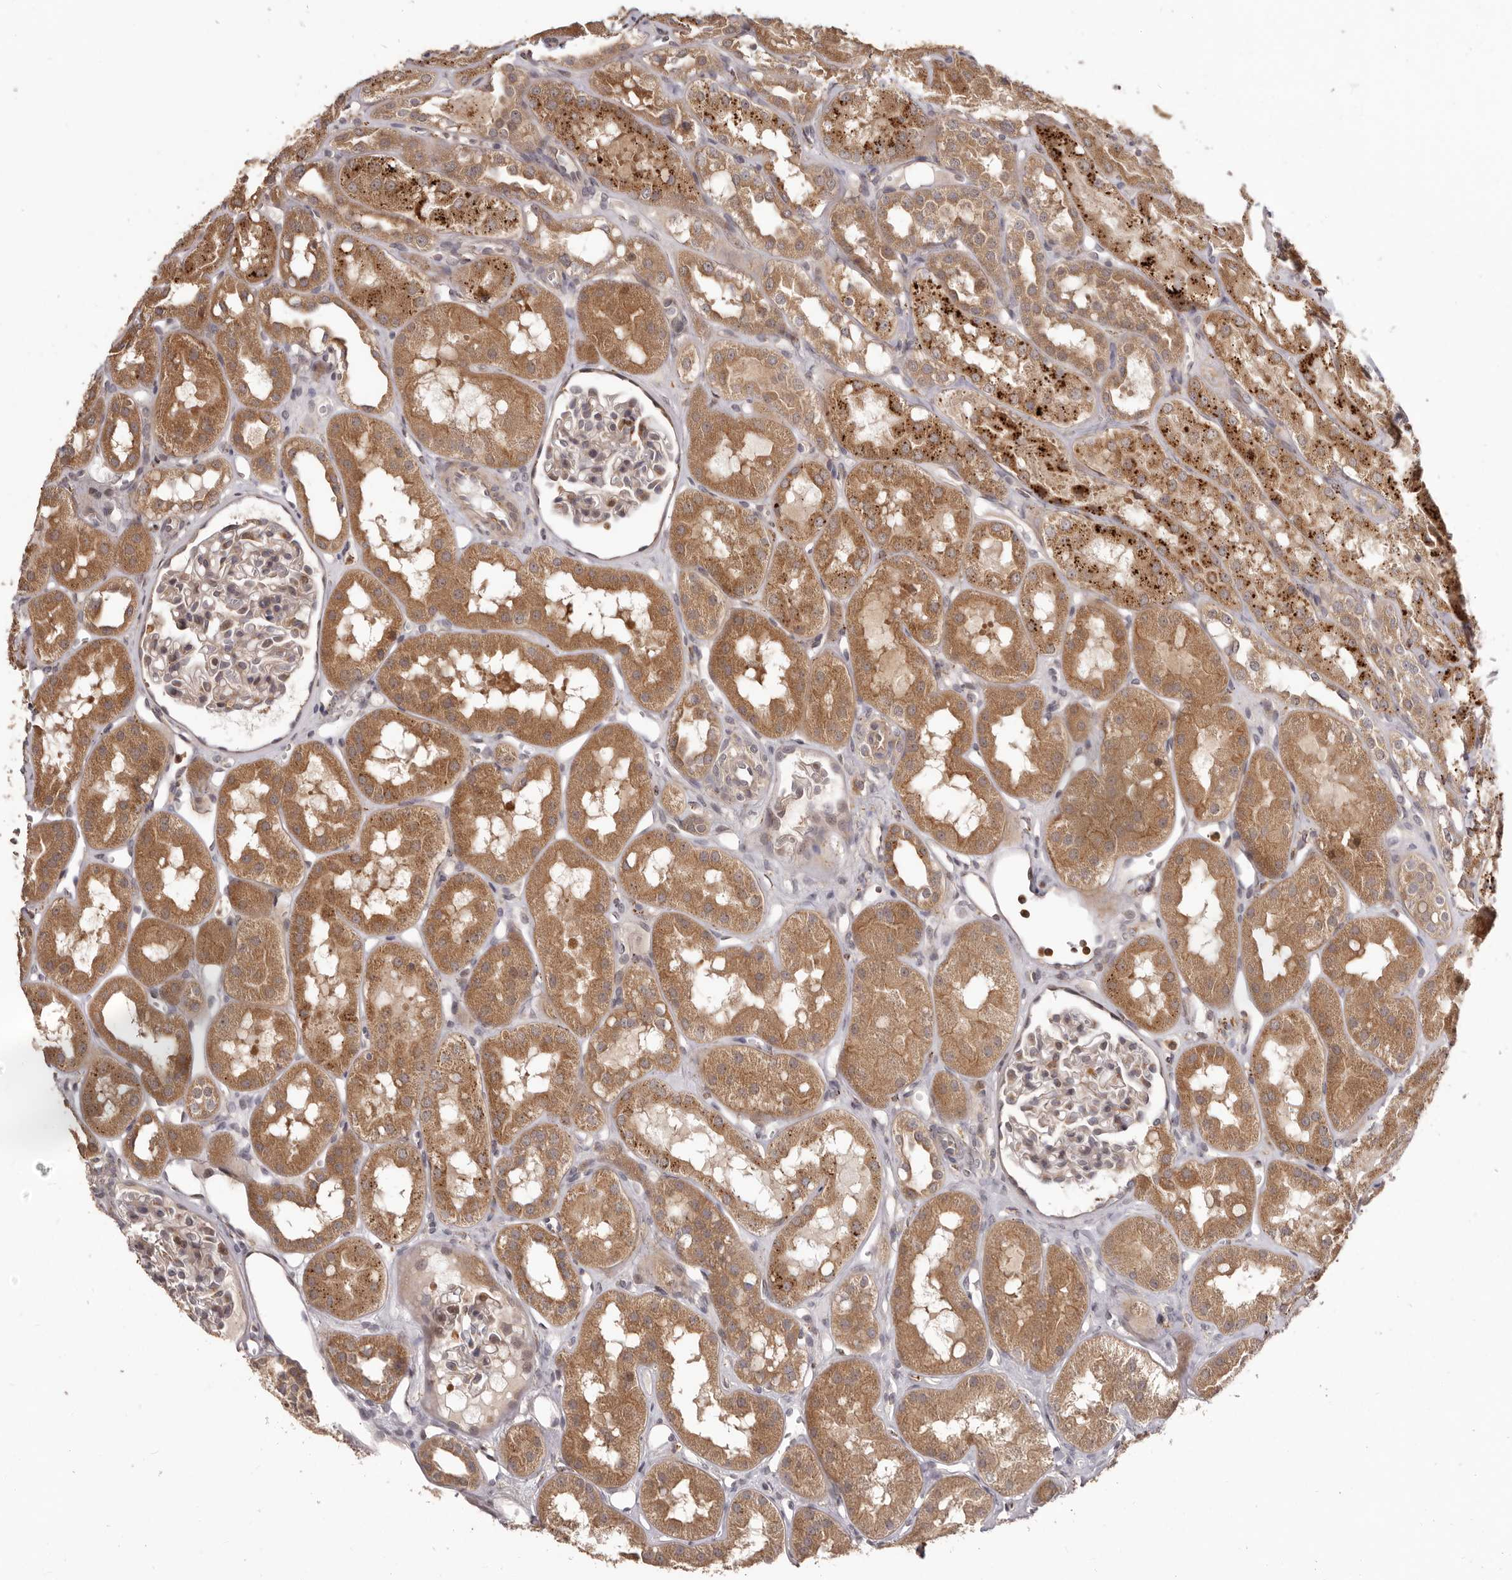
{"staining": {"intensity": "moderate", "quantity": "<25%", "location": "cytoplasmic/membranous,nuclear"}, "tissue": "kidney", "cell_type": "Cells in glomeruli", "image_type": "normal", "snomed": [{"axis": "morphology", "description": "Normal tissue, NOS"}, {"axis": "topography", "description": "Kidney"}], "caption": "Moderate cytoplasmic/membranous,nuclear staining is appreciated in about <25% of cells in glomeruli in unremarkable kidney.", "gene": "RNF187", "patient": {"sex": "male", "age": 16}}